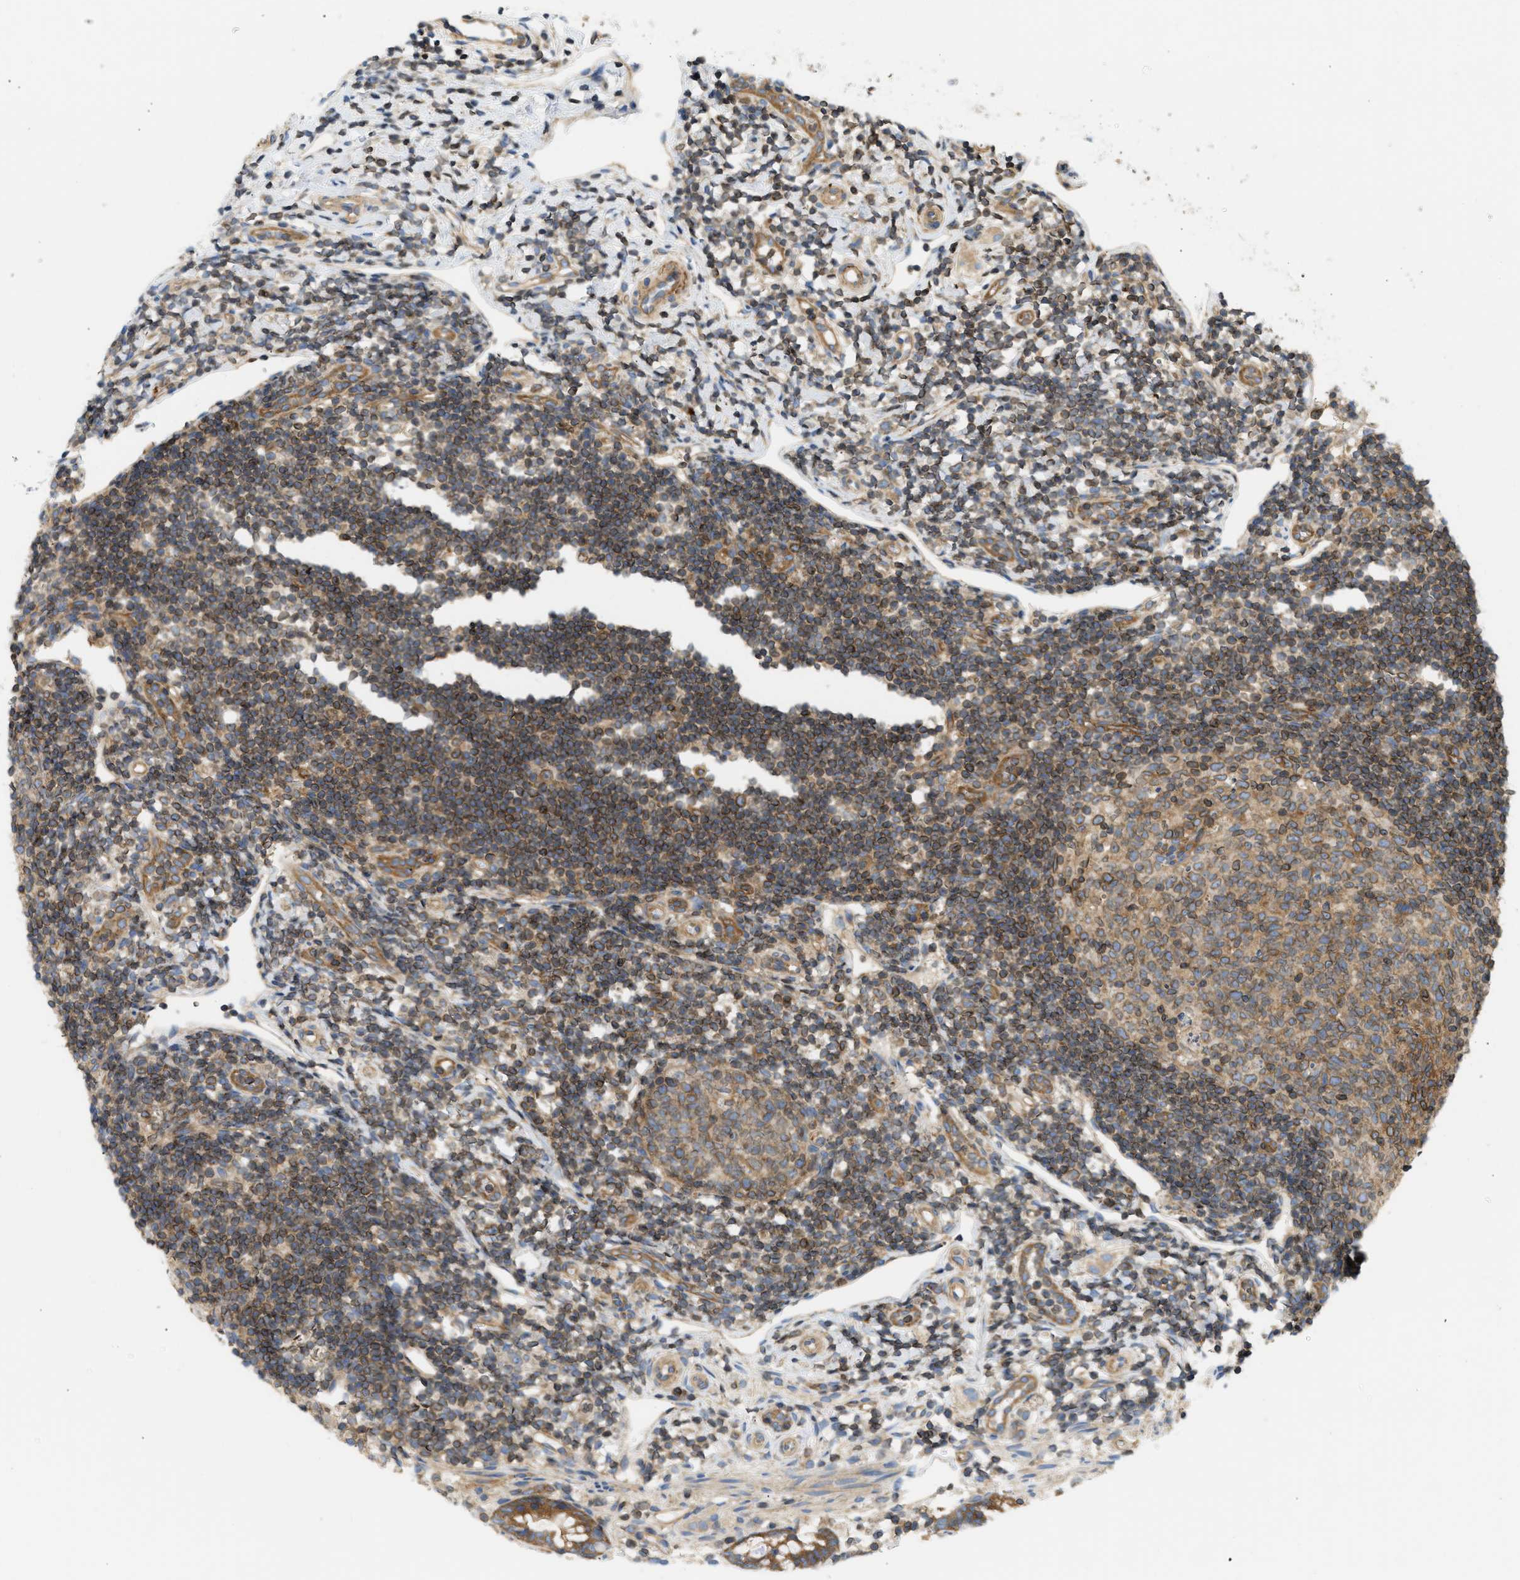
{"staining": {"intensity": "strong", "quantity": ">75%", "location": "cytoplasmic/membranous"}, "tissue": "appendix", "cell_type": "Glandular cells", "image_type": "normal", "snomed": [{"axis": "morphology", "description": "Normal tissue, NOS"}, {"axis": "topography", "description": "Appendix"}], "caption": "IHC (DAB) staining of benign human appendix displays strong cytoplasmic/membranous protein staining in about >75% of glandular cells.", "gene": "STRN", "patient": {"sex": "female", "age": 20}}